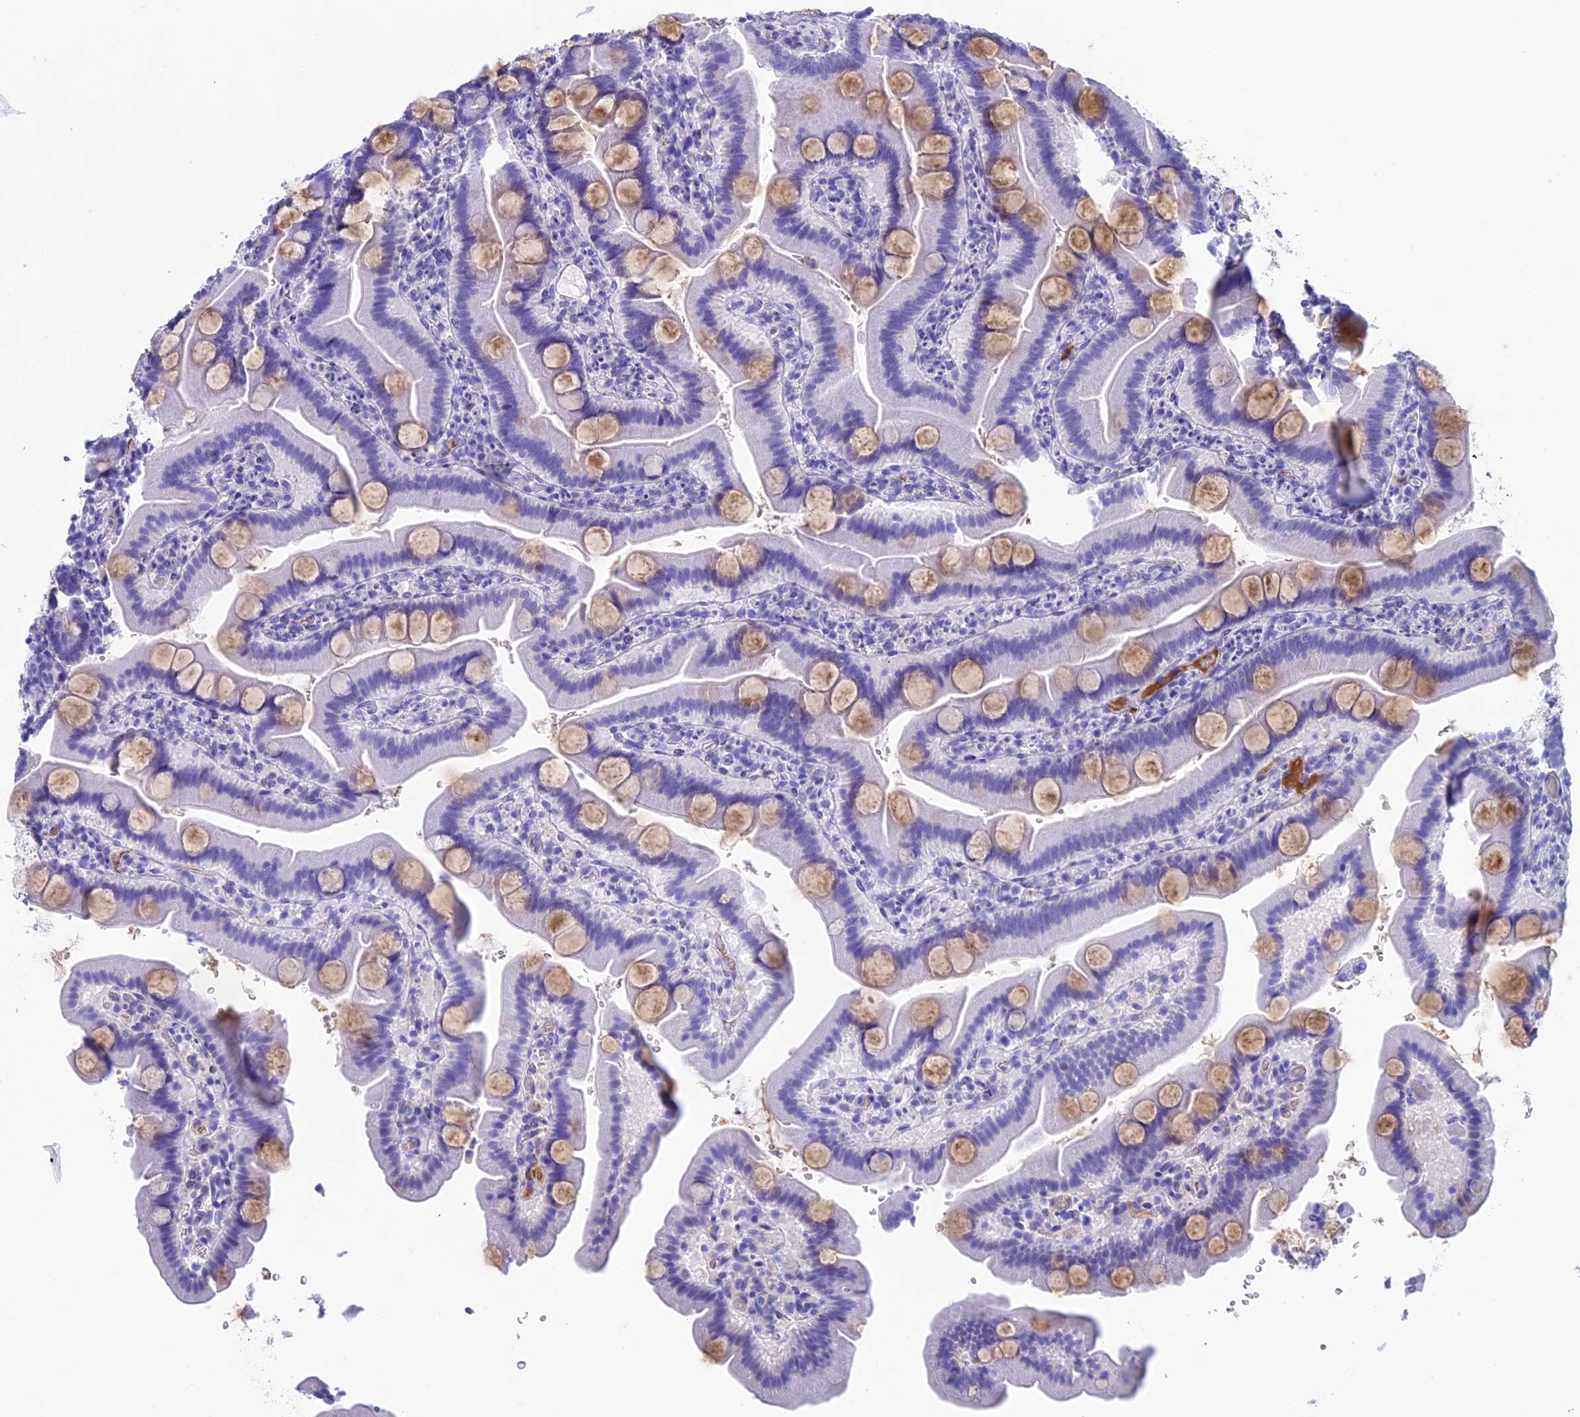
{"staining": {"intensity": "moderate", "quantity": "25%-75%", "location": "cytoplasmic/membranous"}, "tissue": "duodenum", "cell_type": "Glandular cells", "image_type": "normal", "snomed": [{"axis": "morphology", "description": "Normal tissue, NOS"}, {"axis": "topography", "description": "Duodenum"}], "caption": "Immunohistochemical staining of unremarkable human duodenum demonstrates moderate cytoplasmic/membranous protein positivity in approximately 25%-75% of glandular cells.", "gene": "IGSF6", "patient": {"sex": "male", "age": 55}}